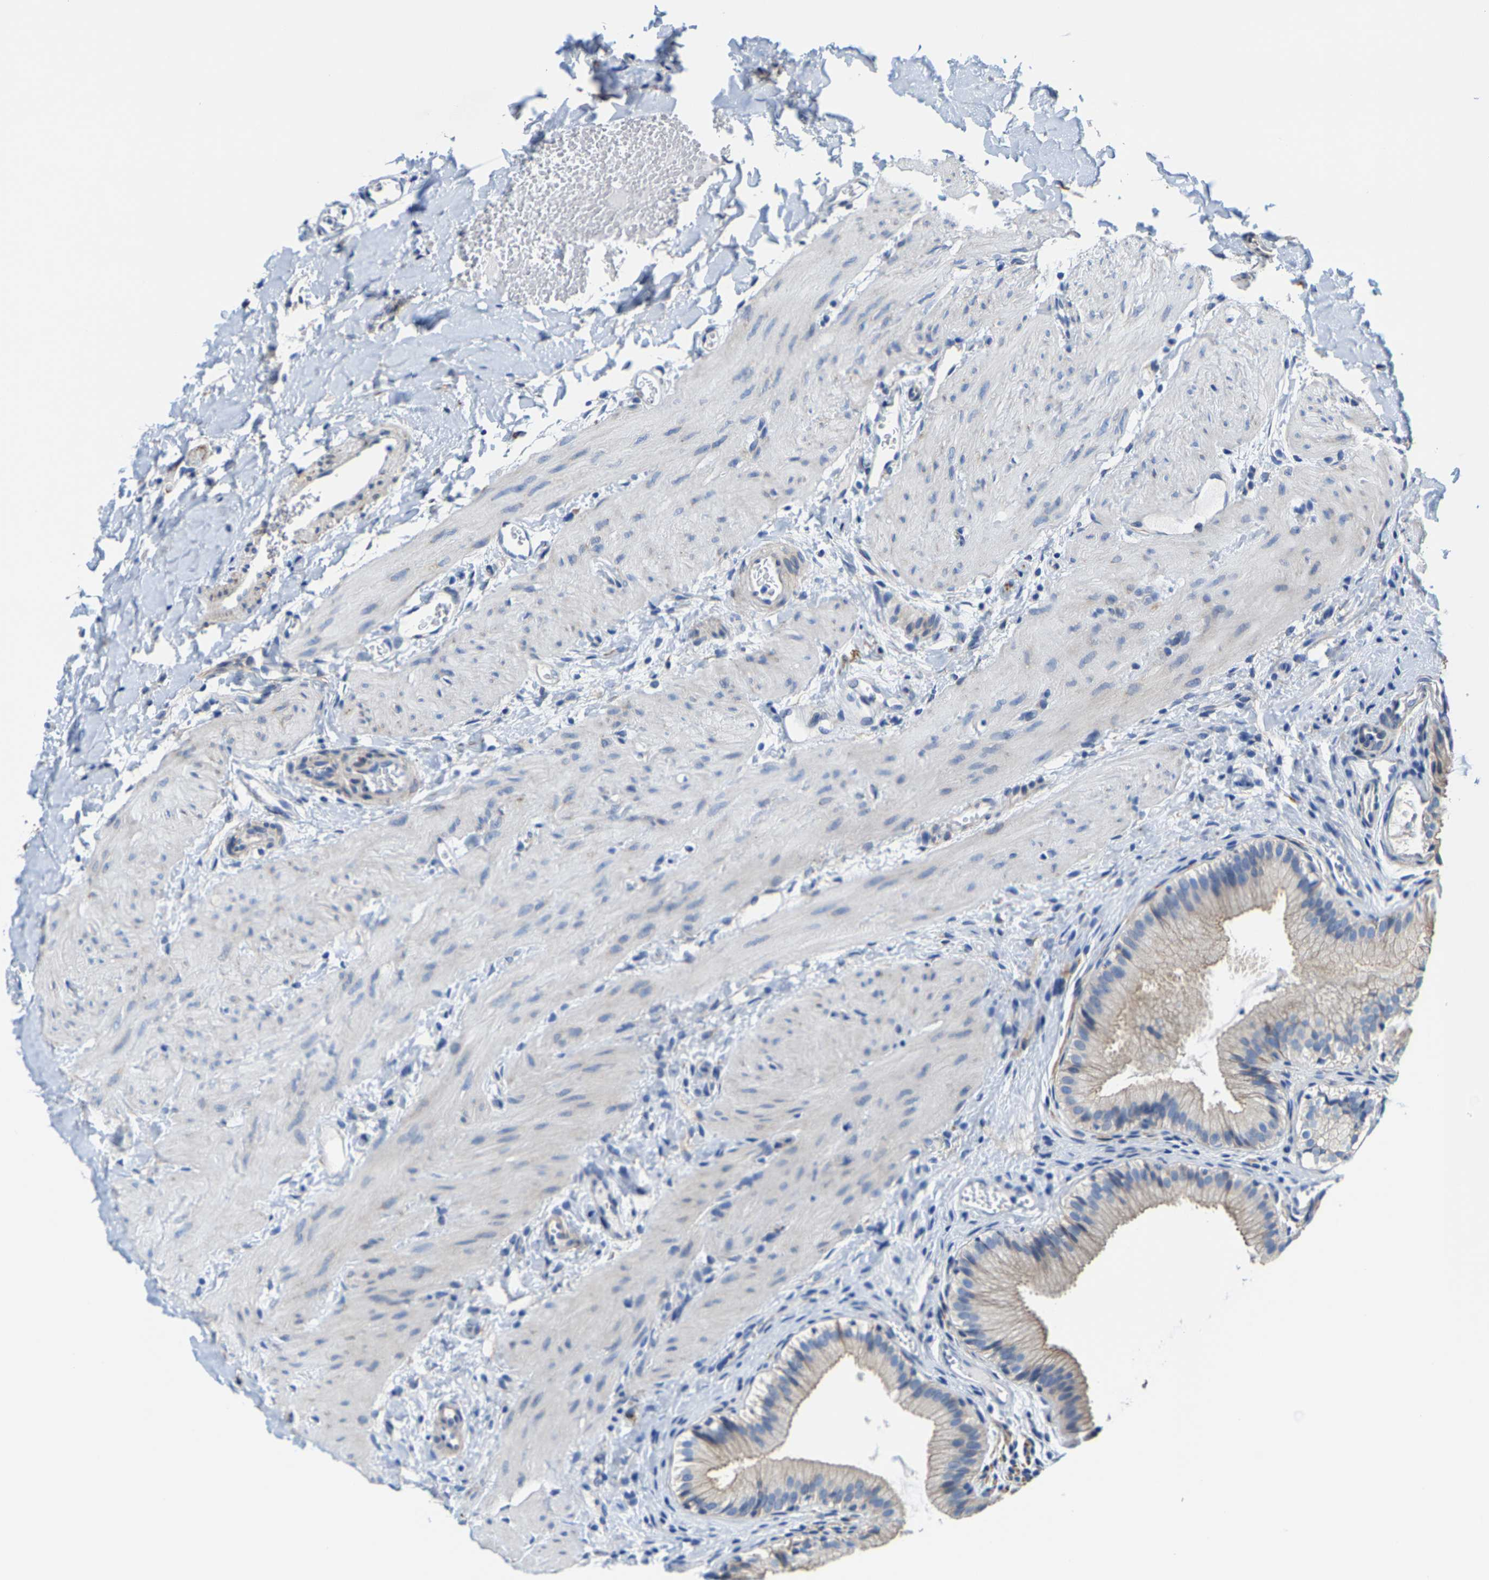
{"staining": {"intensity": "weak", "quantity": "<25%", "location": "cytoplasmic/membranous"}, "tissue": "gallbladder", "cell_type": "Glandular cells", "image_type": "normal", "snomed": [{"axis": "morphology", "description": "Normal tissue, NOS"}, {"axis": "topography", "description": "Gallbladder"}], "caption": "High magnification brightfield microscopy of benign gallbladder stained with DAB (brown) and counterstained with hematoxylin (blue): glandular cells show no significant expression. (DAB (3,3'-diaminobenzidine) immunohistochemistry visualized using brightfield microscopy, high magnification).", "gene": "DSCAM", "patient": {"sex": "female", "age": 26}}